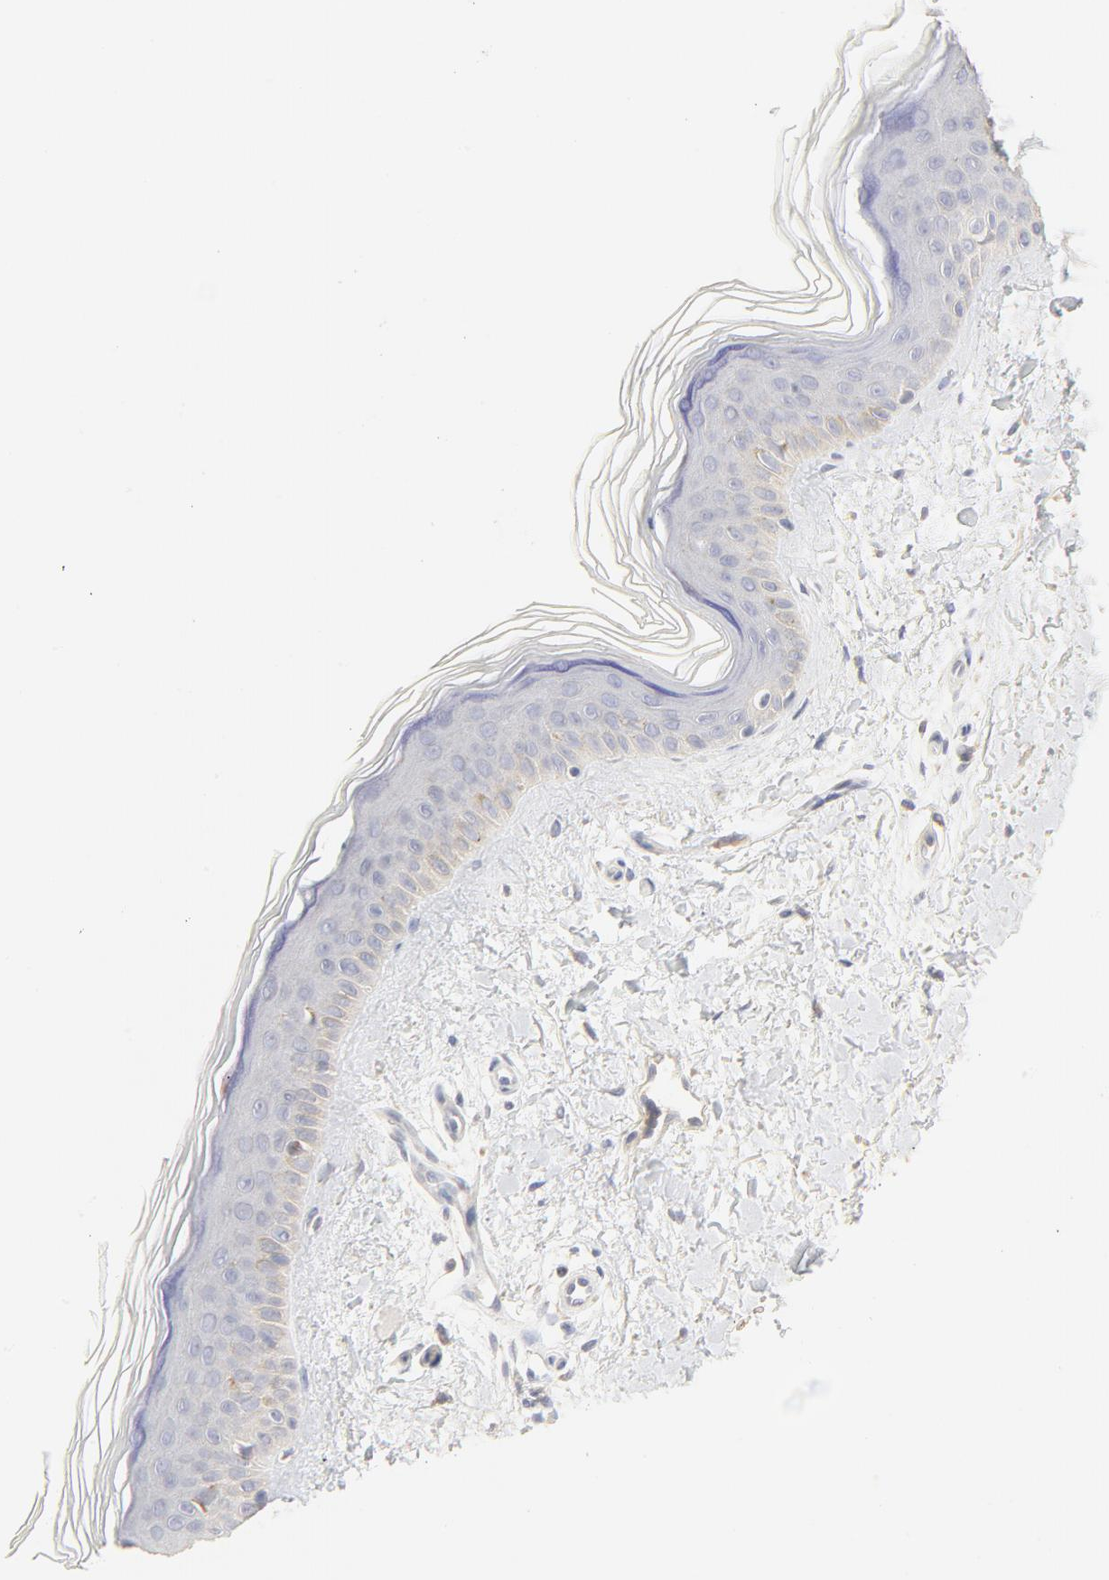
{"staining": {"intensity": "negative", "quantity": "none", "location": "none"}, "tissue": "skin", "cell_type": "Fibroblasts", "image_type": "normal", "snomed": [{"axis": "morphology", "description": "Normal tissue, NOS"}, {"axis": "topography", "description": "Skin"}], "caption": "This is a image of IHC staining of unremarkable skin, which shows no expression in fibroblasts. (DAB IHC visualized using brightfield microscopy, high magnification).", "gene": "FCGBP", "patient": {"sex": "female", "age": 19}}